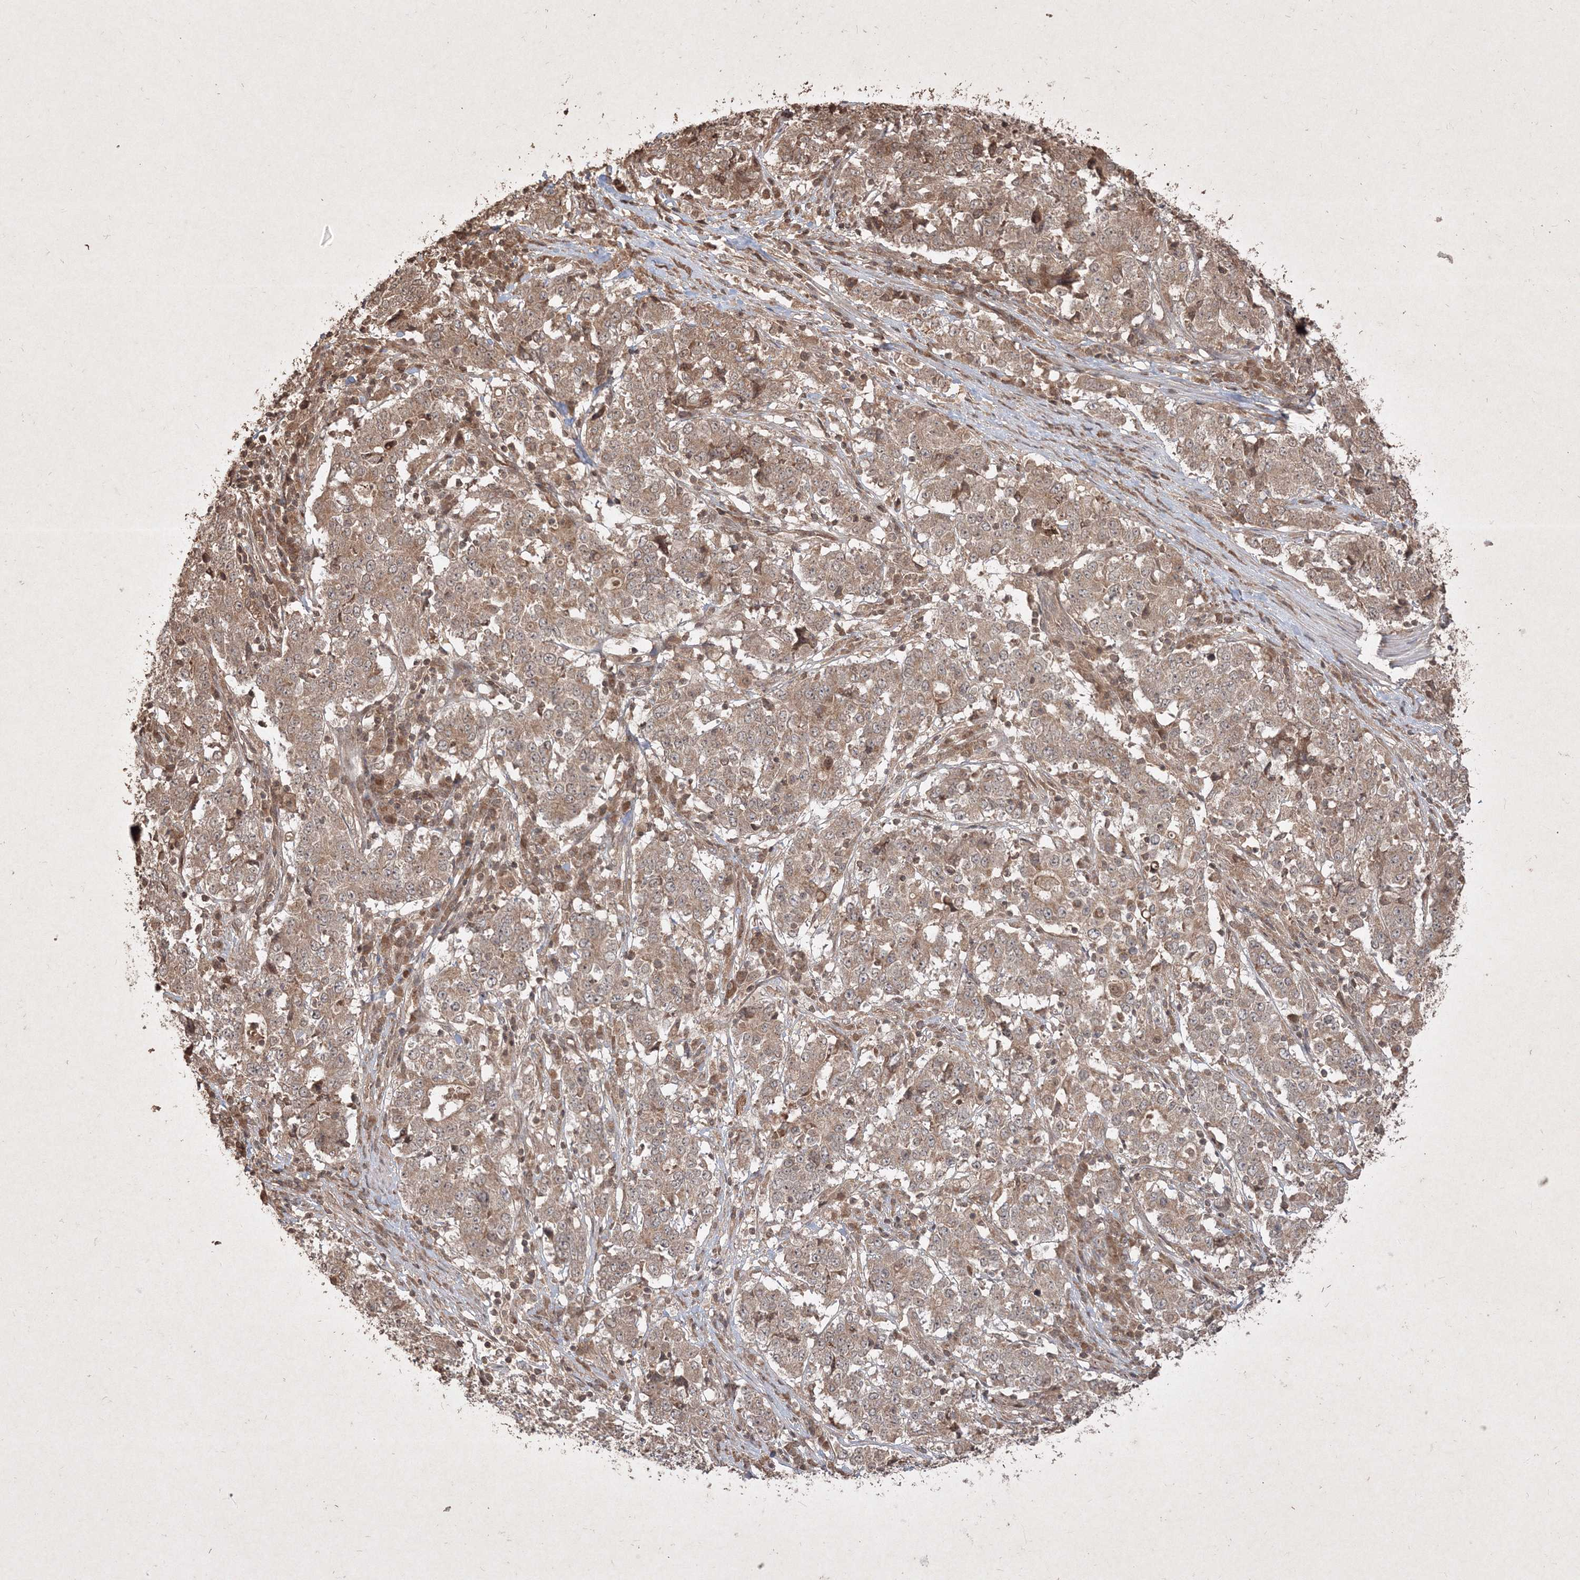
{"staining": {"intensity": "moderate", "quantity": ">75%", "location": "cytoplasmic/membranous"}, "tissue": "stomach cancer", "cell_type": "Tumor cells", "image_type": "cancer", "snomed": [{"axis": "morphology", "description": "Adenocarcinoma, NOS"}, {"axis": "topography", "description": "Stomach"}], "caption": "Immunohistochemistry (IHC) (DAB) staining of human stomach adenocarcinoma shows moderate cytoplasmic/membranous protein expression in about >75% of tumor cells.", "gene": "PELI3", "patient": {"sex": "male", "age": 59}}